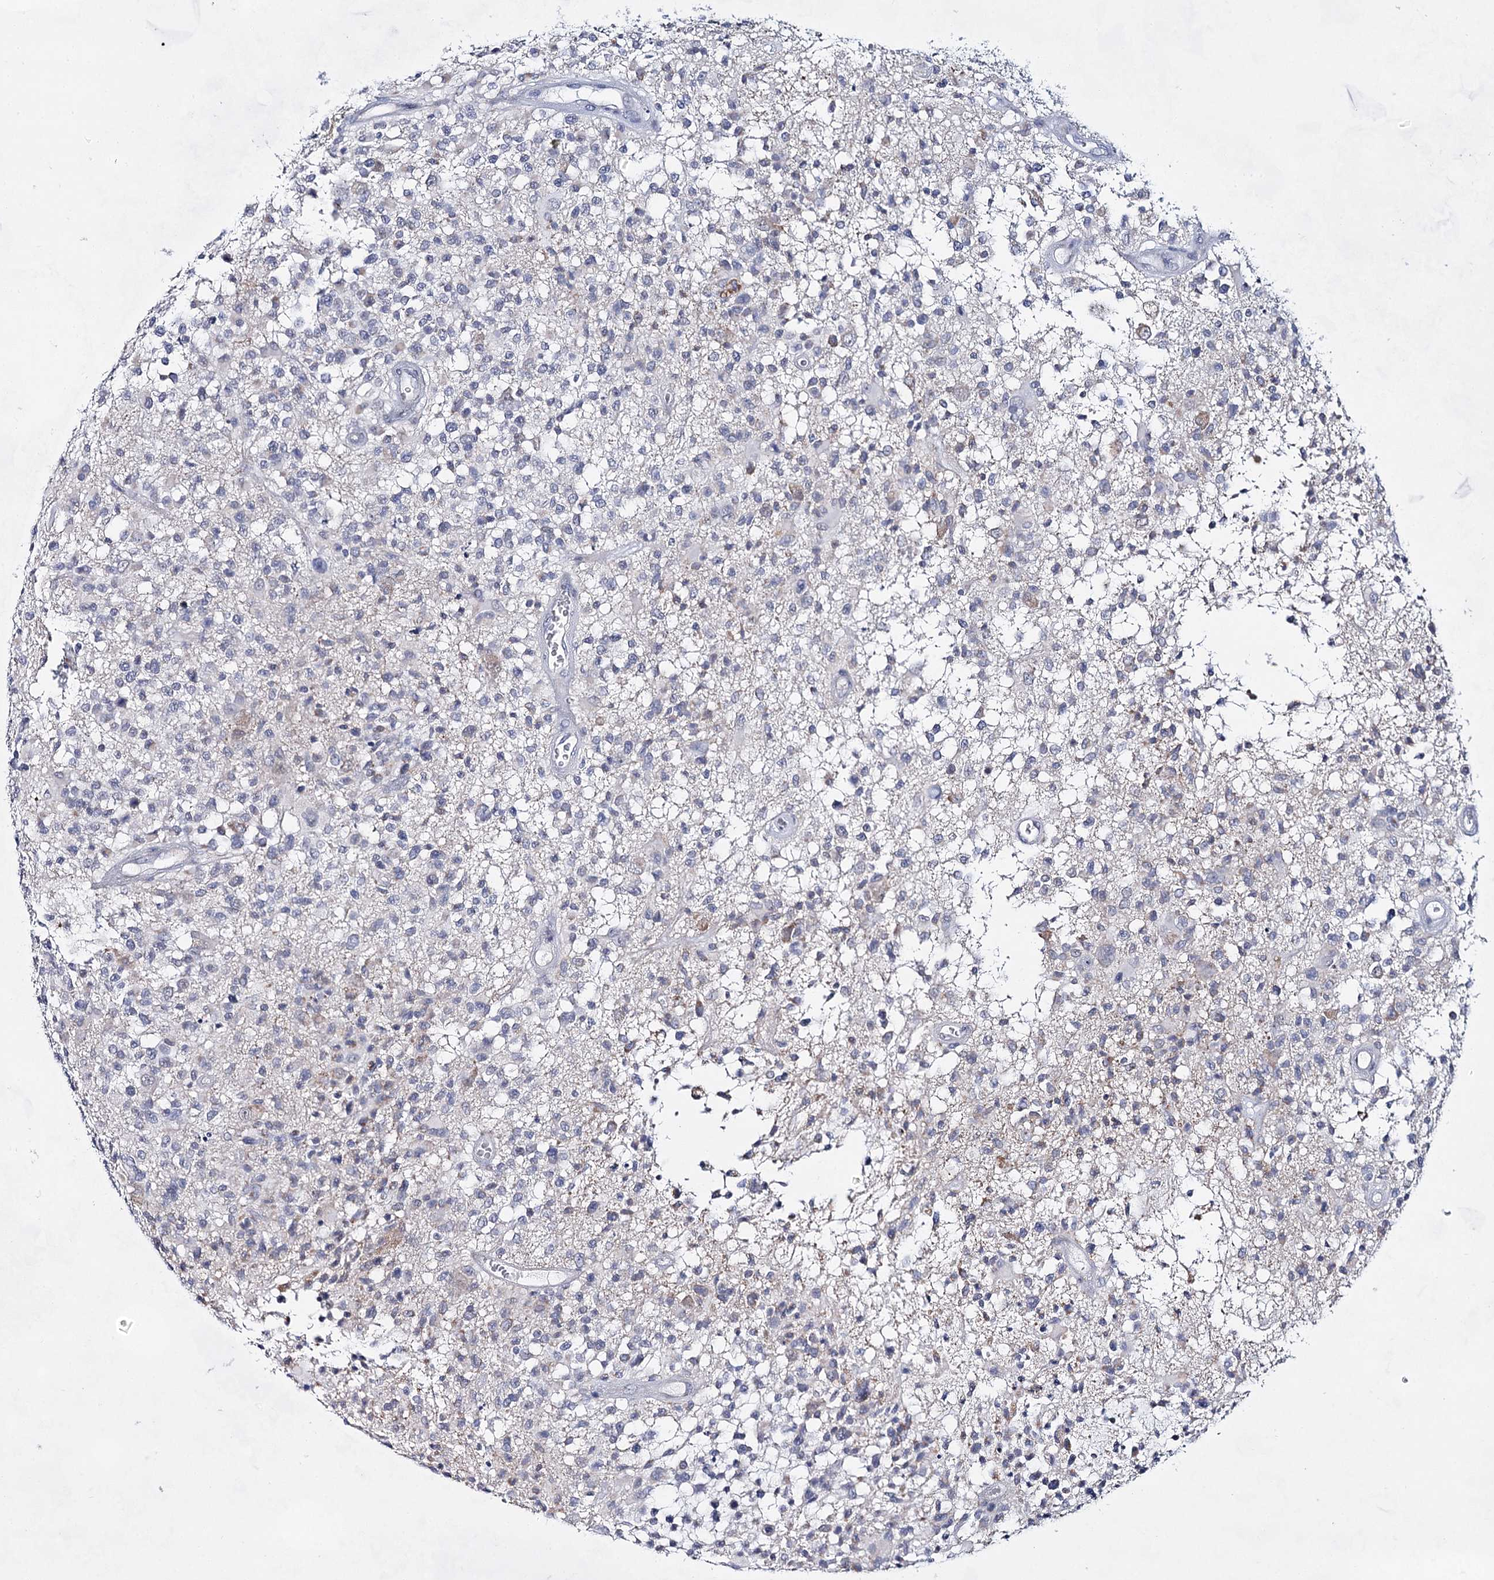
{"staining": {"intensity": "negative", "quantity": "none", "location": "none"}, "tissue": "glioma", "cell_type": "Tumor cells", "image_type": "cancer", "snomed": [{"axis": "morphology", "description": "Glioma, malignant, High grade"}, {"axis": "morphology", "description": "Glioblastoma, NOS"}, {"axis": "topography", "description": "Brain"}], "caption": "An immunohistochemistry (IHC) photomicrograph of glioma is shown. There is no staining in tumor cells of glioma.", "gene": "BPHL", "patient": {"sex": "male", "age": 60}}